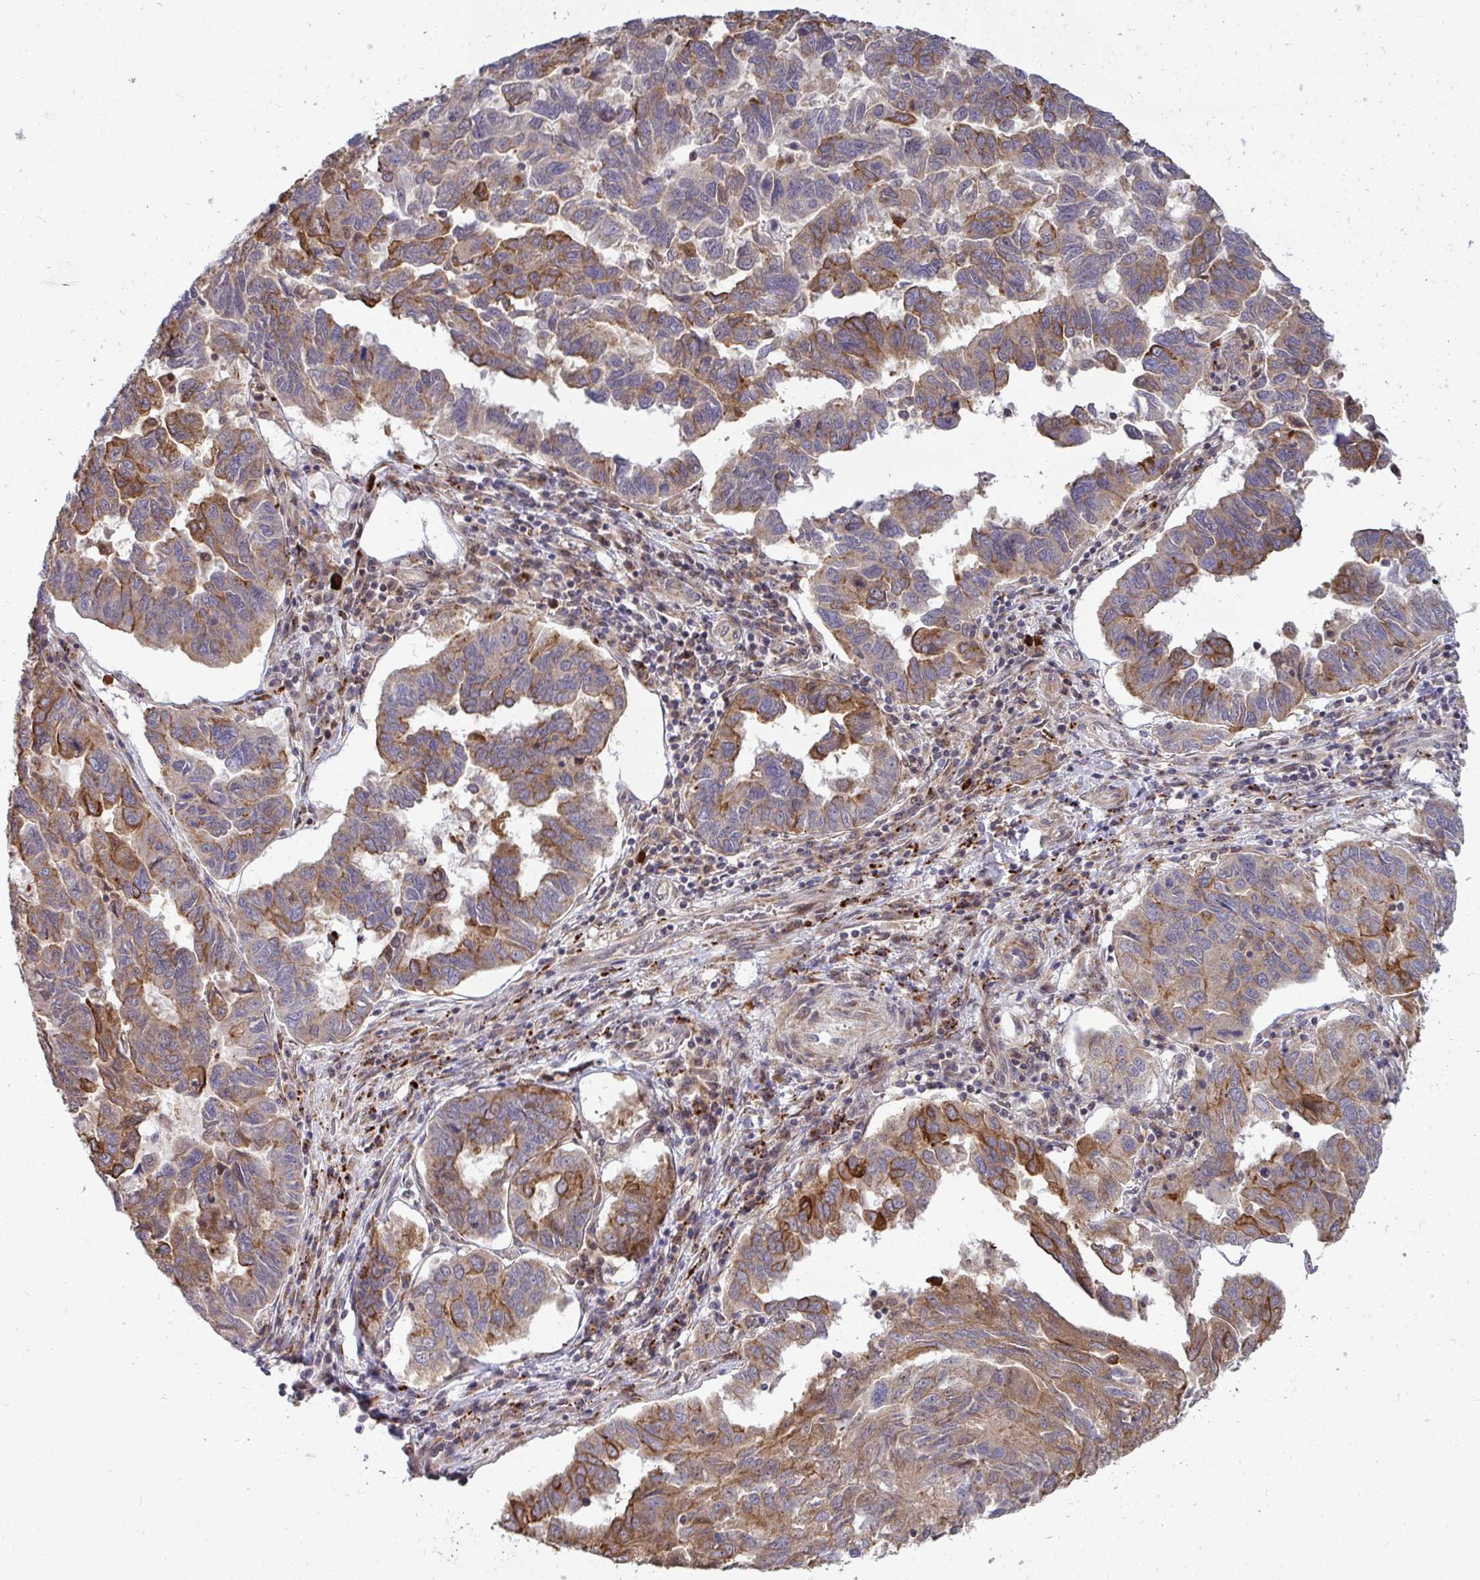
{"staining": {"intensity": "moderate", "quantity": ">75%", "location": "cytoplasmic/membranous"}, "tissue": "ovarian cancer", "cell_type": "Tumor cells", "image_type": "cancer", "snomed": [{"axis": "morphology", "description": "Cystadenocarcinoma, serous, NOS"}, {"axis": "topography", "description": "Ovary"}], "caption": "Protein expression analysis of human ovarian cancer reveals moderate cytoplasmic/membranous expression in about >75% of tumor cells.", "gene": "TRIM44", "patient": {"sex": "female", "age": 64}}